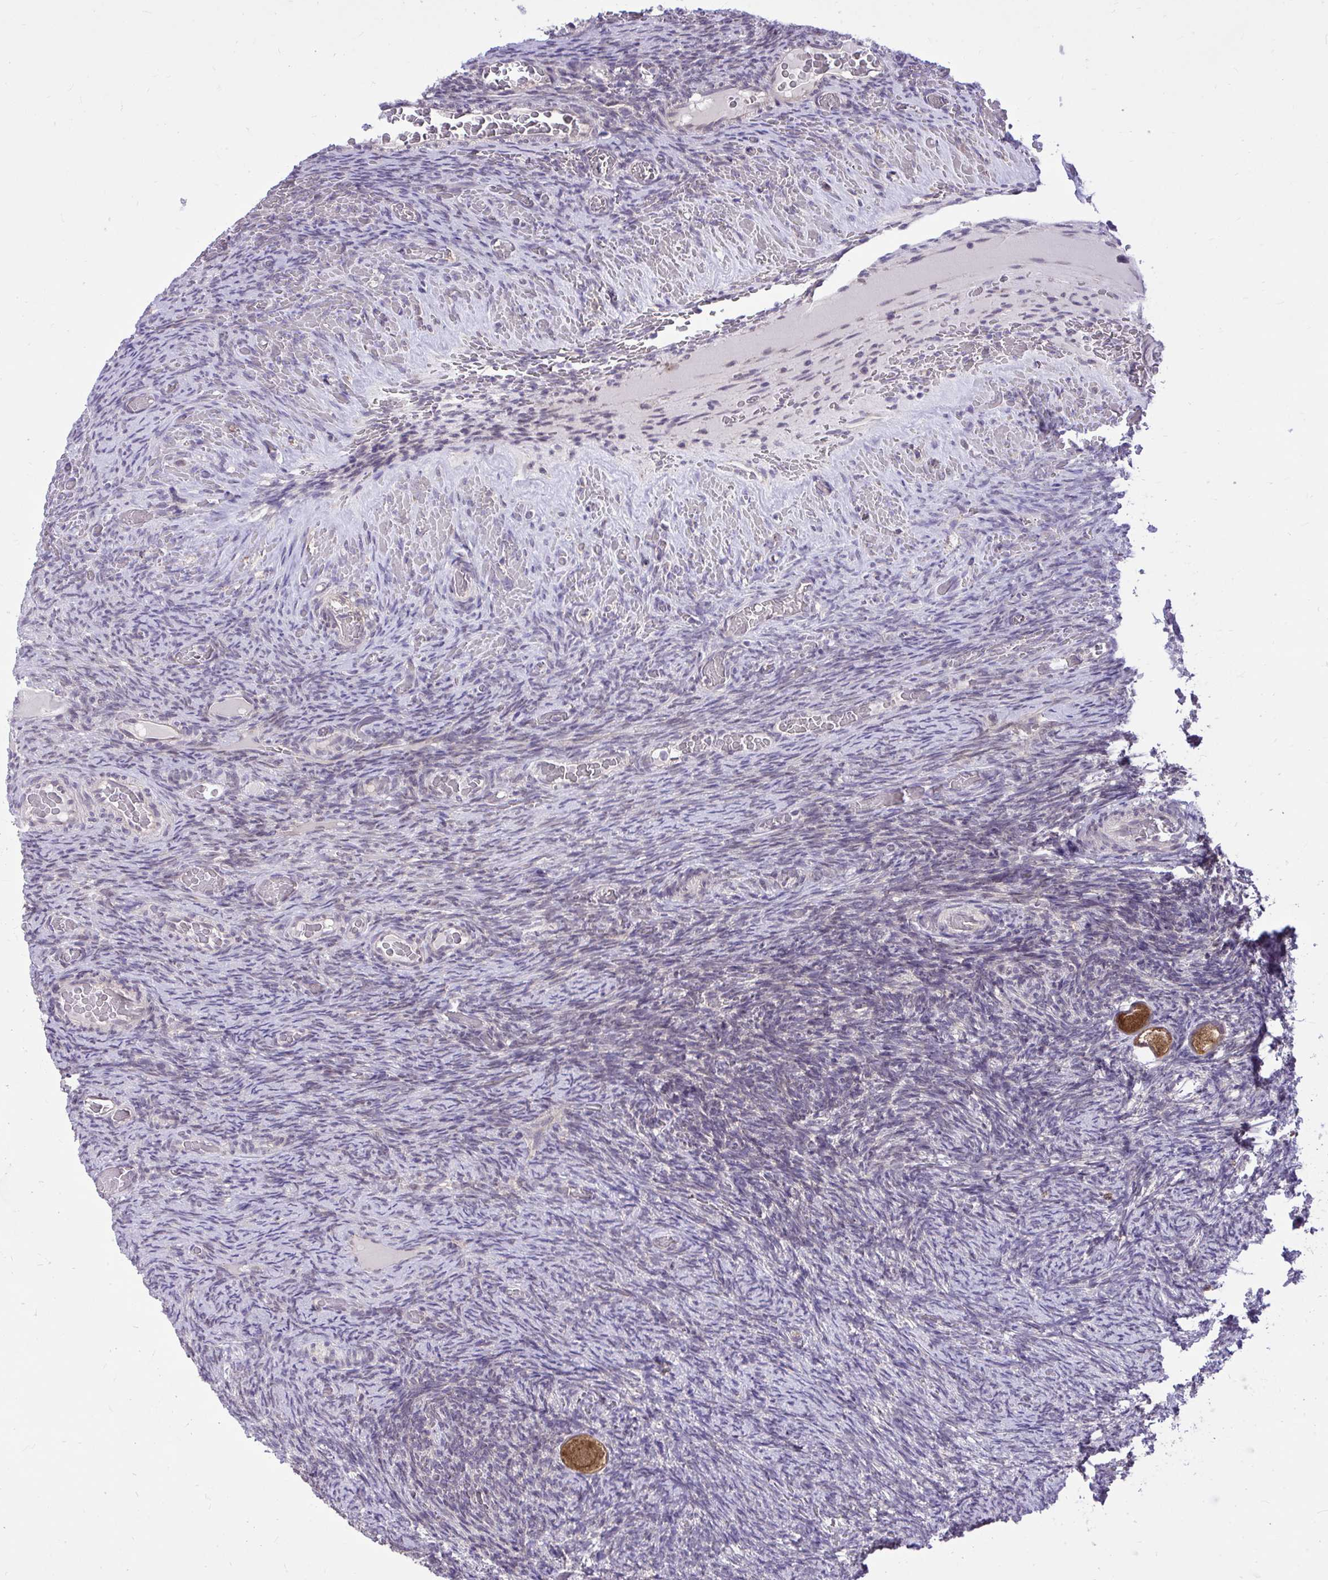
{"staining": {"intensity": "strong", "quantity": ">75%", "location": "cytoplasmic/membranous"}, "tissue": "ovary", "cell_type": "Follicle cells", "image_type": "normal", "snomed": [{"axis": "morphology", "description": "Normal tissue, NOS"}, {"axis": "topography", "description": "Ovary"}], "caption": "Immunohistochemistry of benign ovary exhibits high levels of strong cytoplasmic/membranous expression in approximately >75% of follicle cells.", "gene": "CEACAM18", "patient": {"sex": "female", "age": 34}}